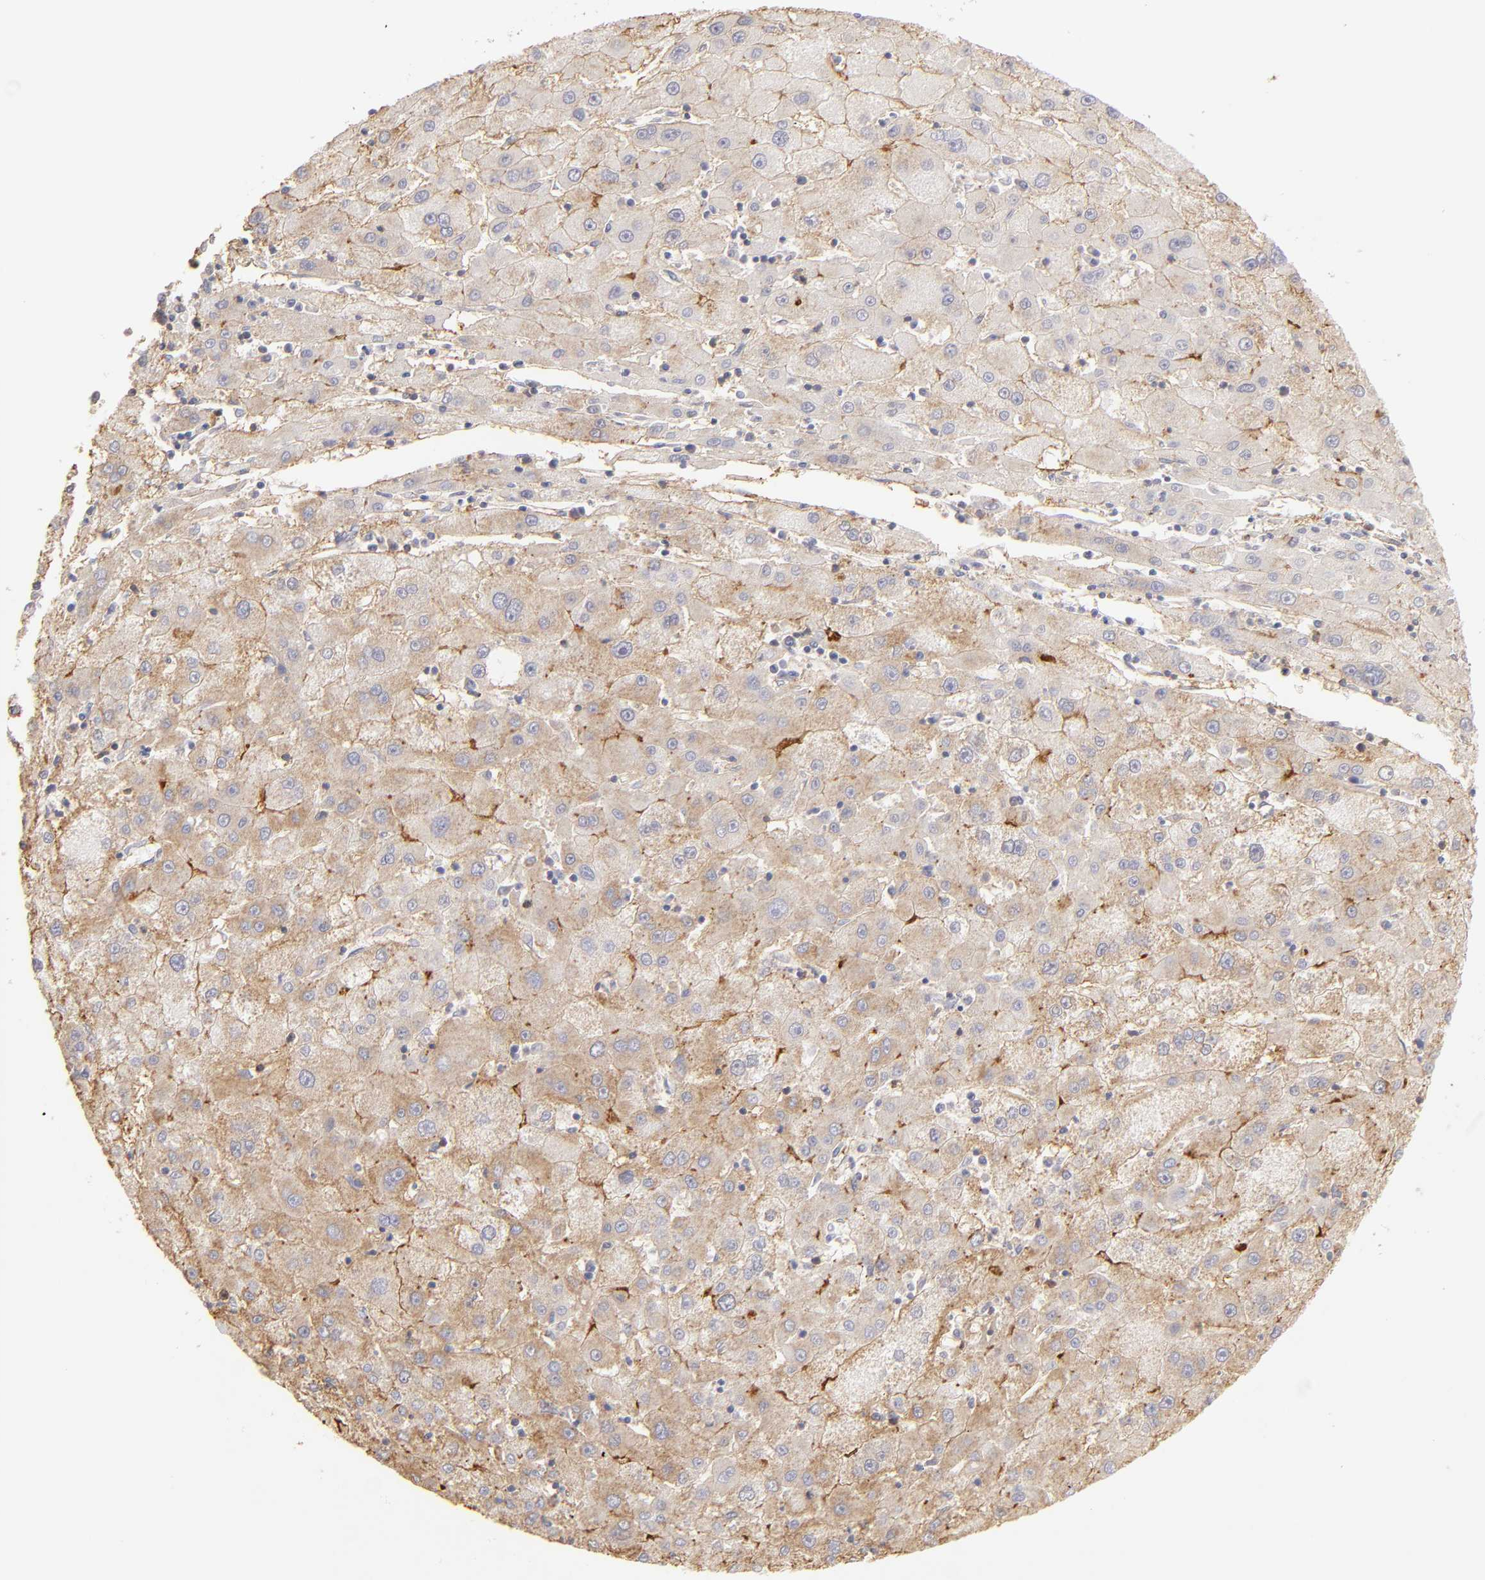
{"staining": {"intensity": "moderate", "quantity": ">75%", "location": "cytoplasmic/membranous"}, "tissue": "liver cancer", "cell_type": "Tumor cells", "image_type": "cancer", "snomed": [{"axis": "morphology", "description": "Carcinoma, Hepatocellular, NOS"}, {"axis": "topography", "description": "Liver"}], "caption": "Protein expression analysis of human liver cancer (hepatocellular carcinoma) reveals moderate cytoplasmic/membranous staining in about >75% of tumor cells.", "gene": "ABCB1", "patient": {"sex": "male", "age": 72}}